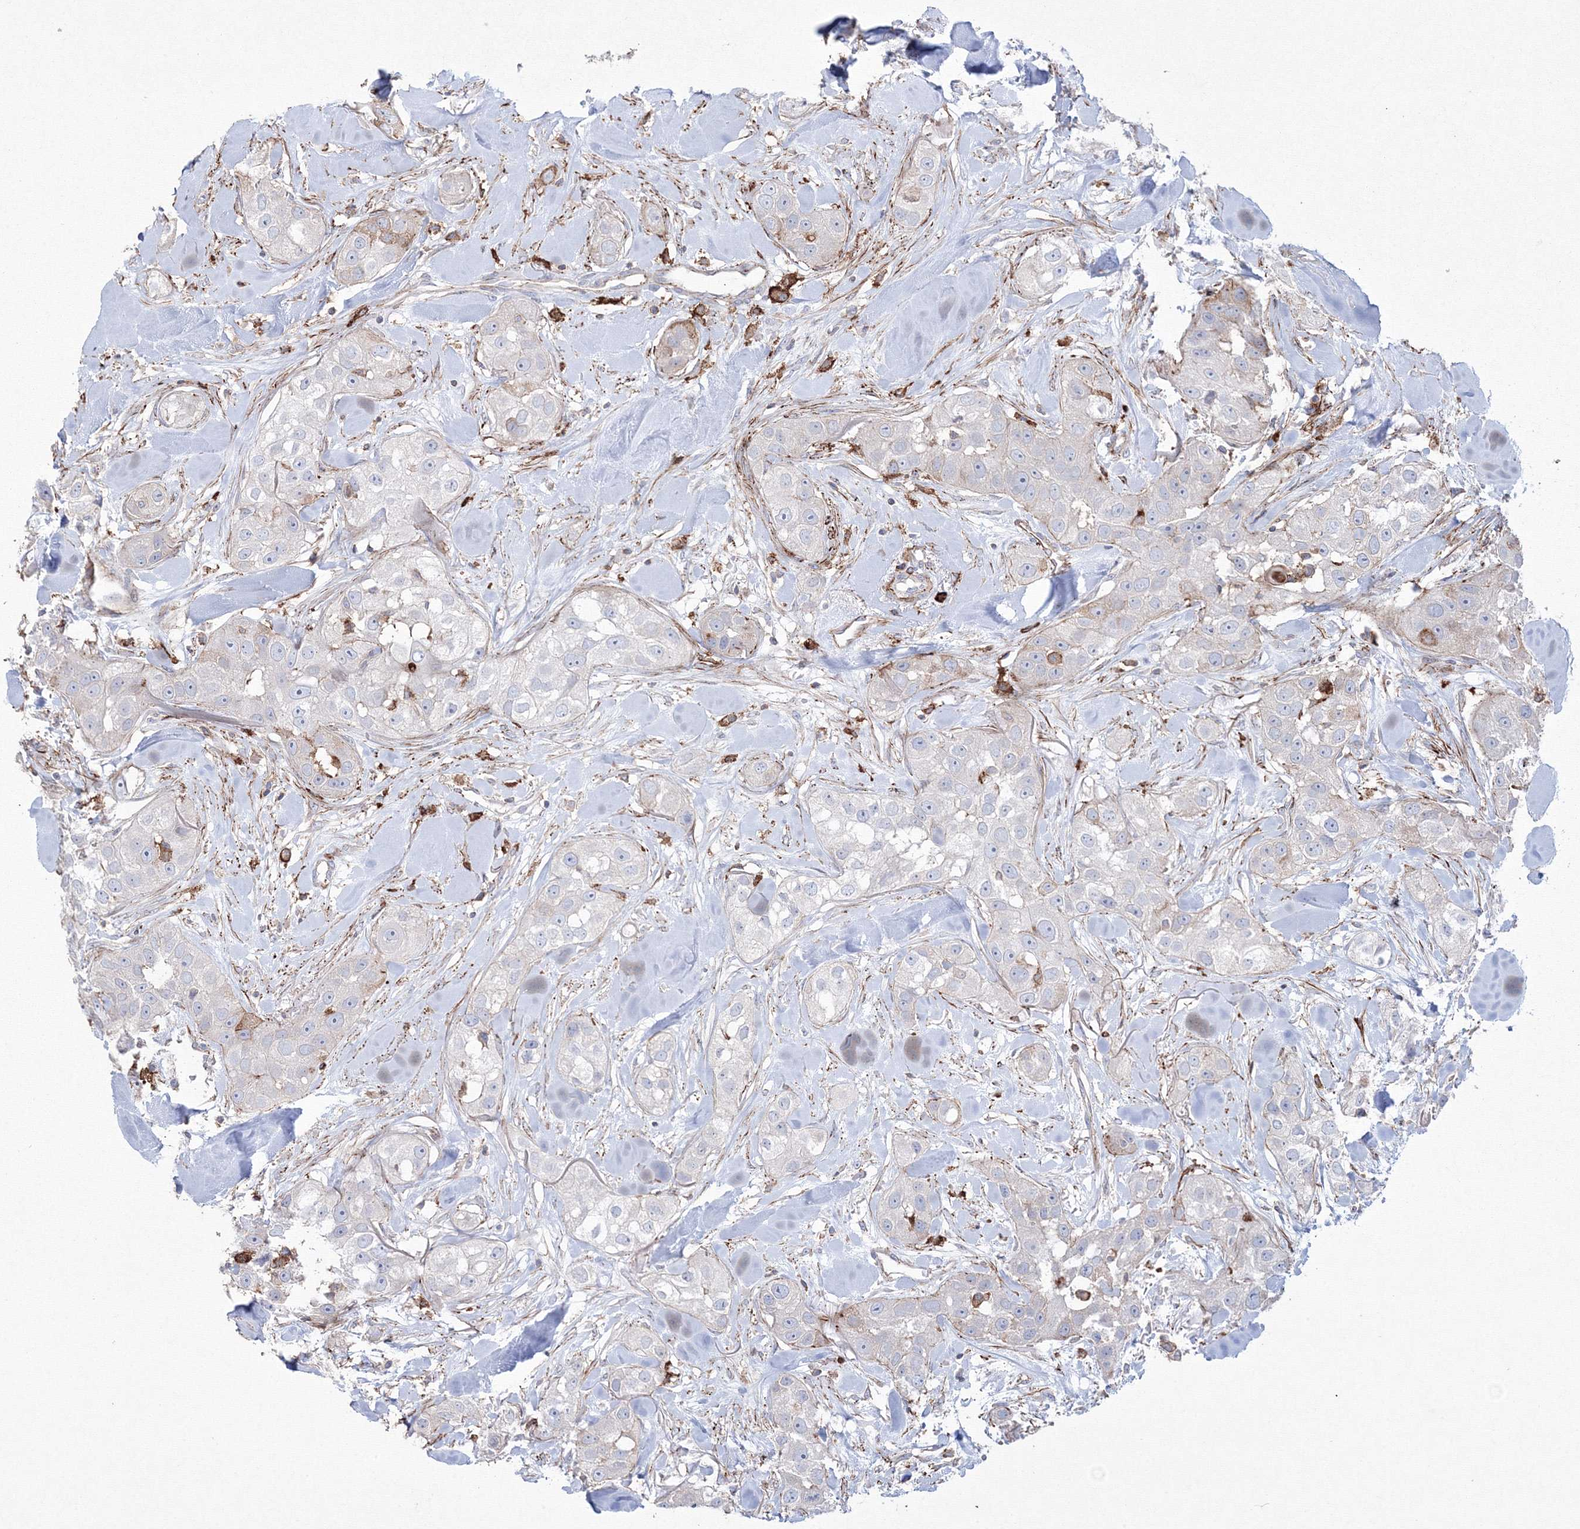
{"staining": {"intensity": "negative", "quantity": "none", "location": "none"}, "tissue": "head and neck cancer", "cell_type": "Tumor cells", "image_type": "cancer", "snomed": [{"axis": "morphology", "description": "Normal tissue, NOS"}, {"axis": "morphology", "description": "Squamous cell carcinoma, NOS"}, {"axis": "topography", "description": "Skeletal muscle"}, {"axis": "topography", "description": "Head-Neck"}], "caption": "The IHC micrograph has no significant expression in tumor cells of squamous cell carcinoma (head and neck) tissue.", "gene": "GPR82", "patient": {"sex": "male", "age": 51}}